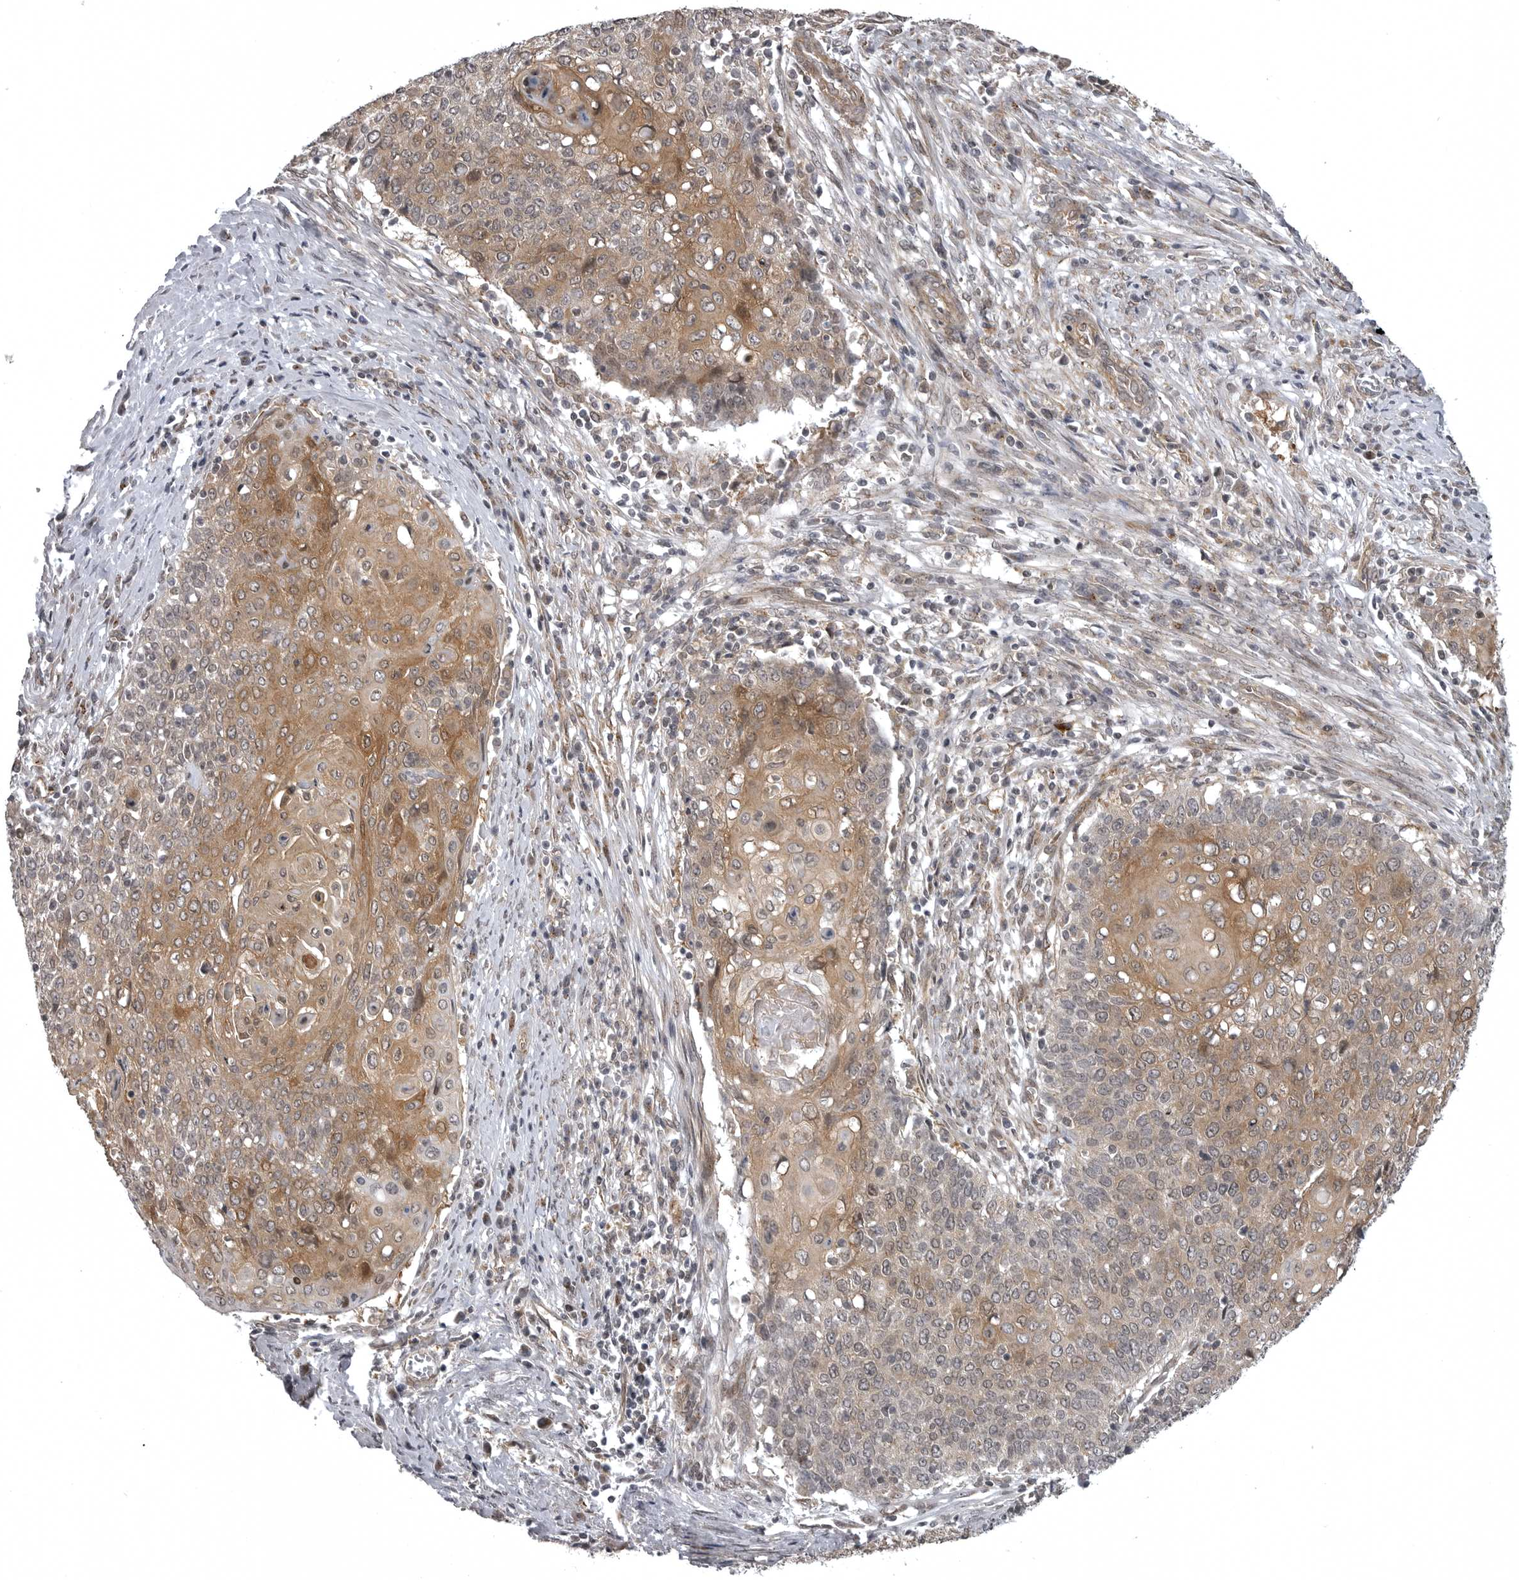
{"staining": {"intensity": "moderate", "quantity": ">75%", "location": "cytoplasmic/membranous,nuclear"}, "tissue": "cervical cancer", "cell_type": "Tumor cells", "image_type": "cancer", "snomed": [{"axis": "morphology", "description": "Squamous cell carcinoma, NOS"}, {"axis": "topography", "description": "Cervix"}], "caption": "Immunohistochemistry histopathology image of neoplastic tissue: cervical cancer (squamous cell carcinoma) stained using immunohistochemistry displays medium levels of moderate protein expression localized specifically in the cytoplasmic/membranous and nuclear of tumor cells, appearing as a cytoplasmic/membranous and nuclear brown color.", "gene": "SNX16", "patient": {"sex": "female", "age": 39}}